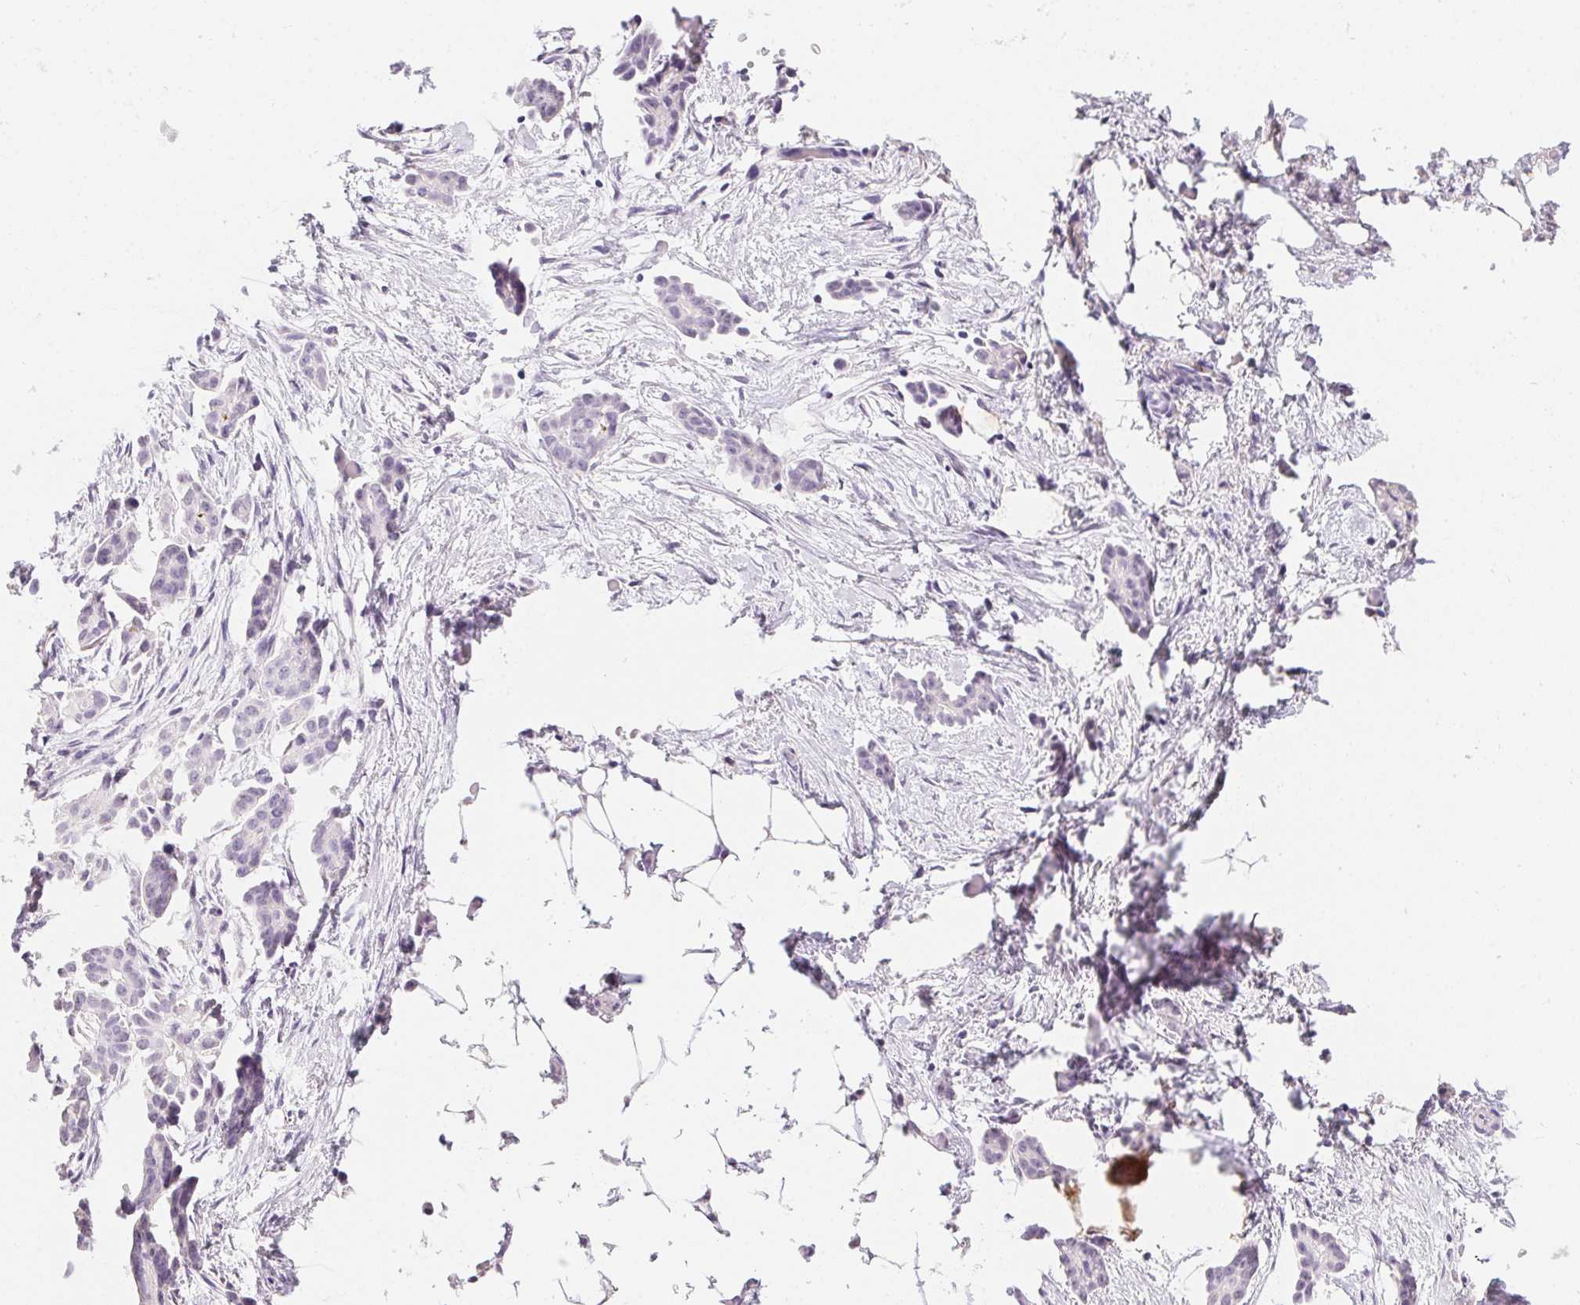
{"staining": {"intensity": "negative", "quantity": "none", "location": "none"}, "tissue": "ovarian cancer", "cell_type": "Tumor cells", "image_type": "cancer", "snomed": [{"axis": "morphology", "description": "Cystadenocarcinoma, serous, NOS"}, {"axis": "topography", "description": "Ovary"}], "caption": "DAB immunohistochemical staining of ovarian cancer displays no significant positivity in tumor cells.", "gene": "MYL4", "patient": {"sex": "female", "age": 50}}